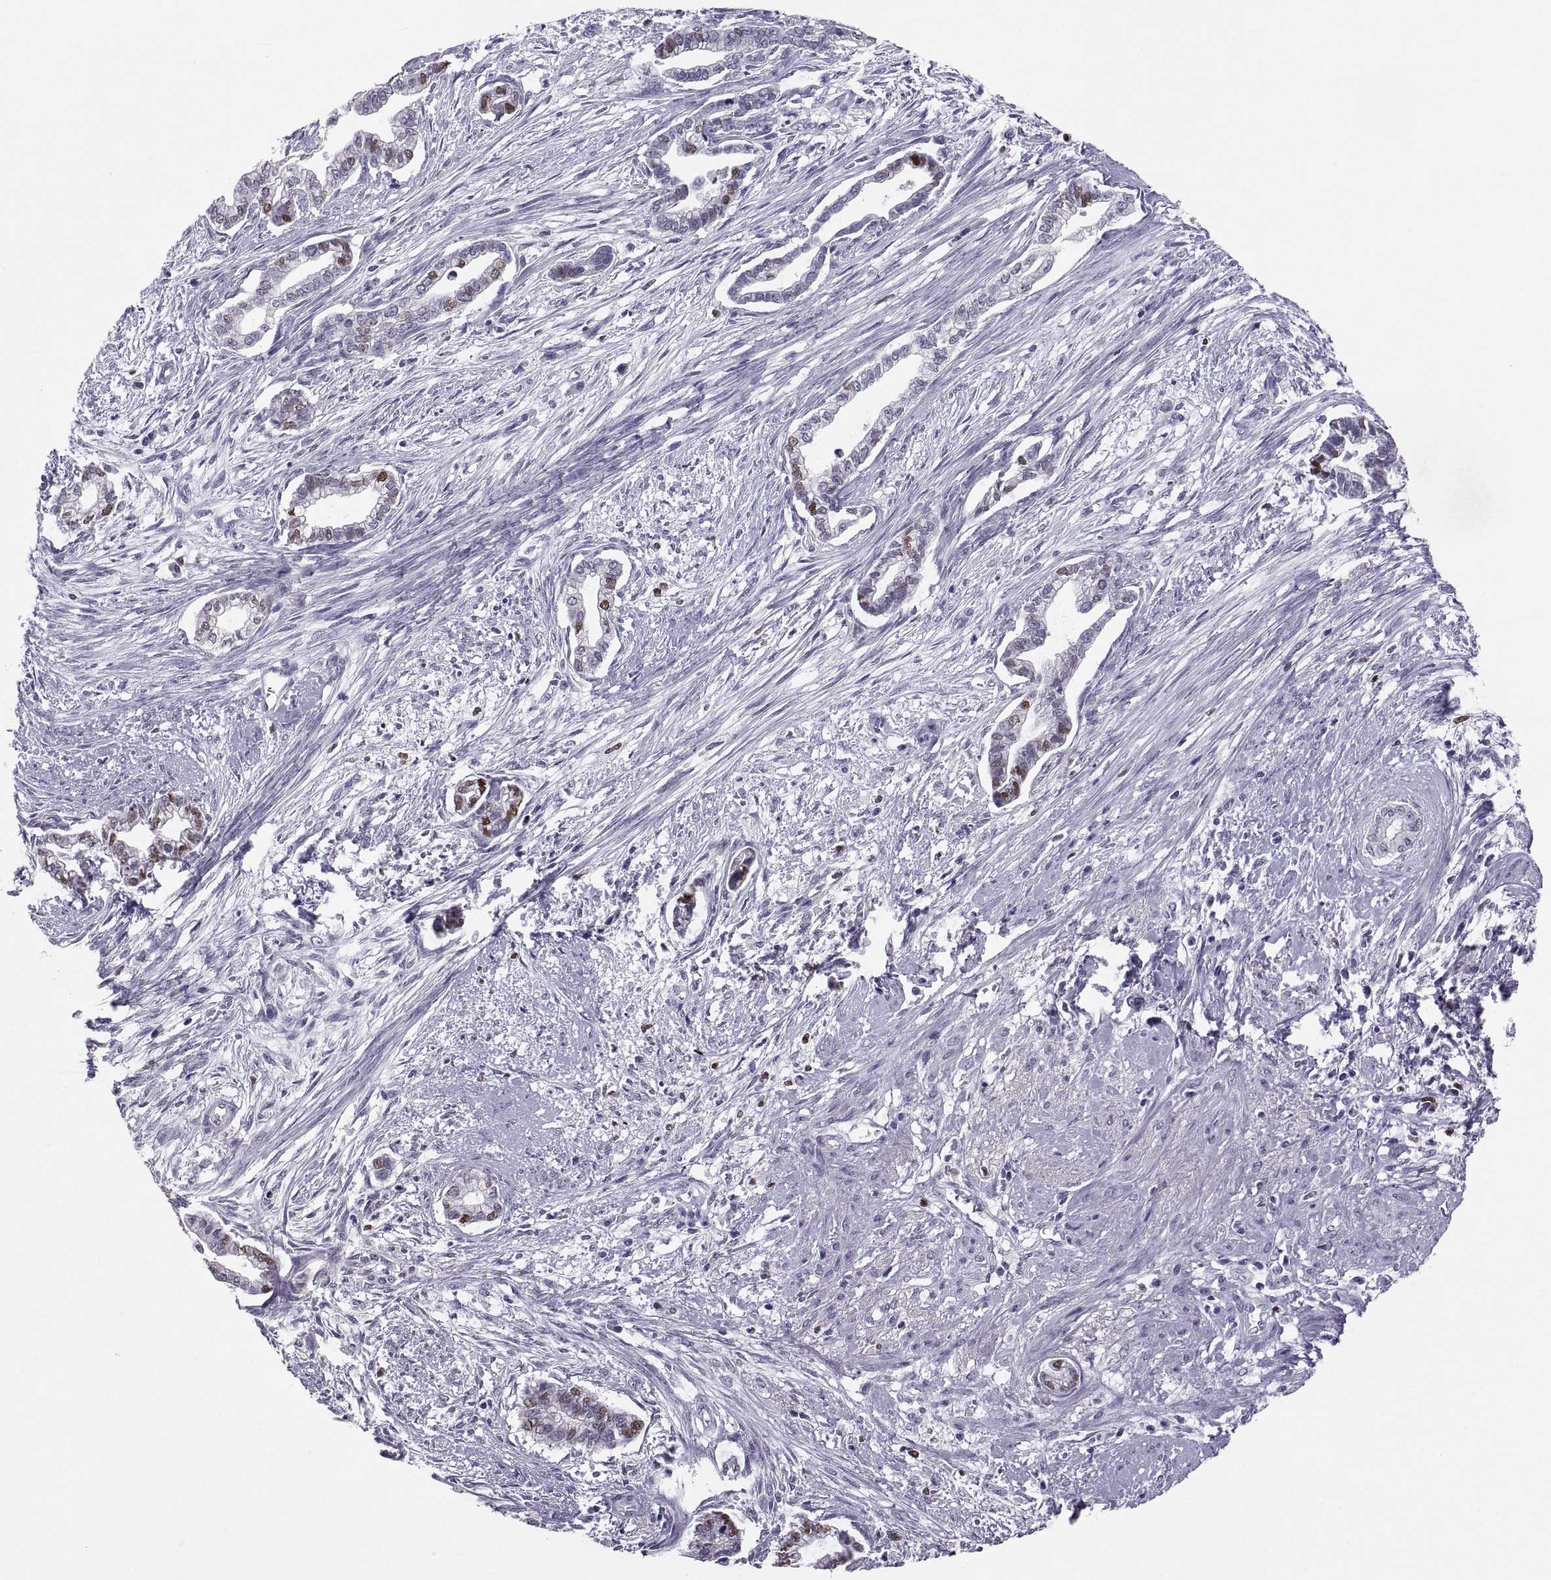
{"staining": {"intensity": "strong", "quantity": "<25%", "location": "nuclear"}, "tissue": "cervical cancer", "cell_type": "Tumor cells", "image_type": "cancer", "snomed": [{"axis": "morphology", "description": "Adenocarcinoma, NOS"}, {"axis": "topography", "description": "Cervix"}], "caption": "Cervical cancer (adenocarcinoma) stained for a protein reveals strong nuclear positivity in tumor cells.", "gene": "SOX21", "patient": {"sex": "female", "age": 62}}